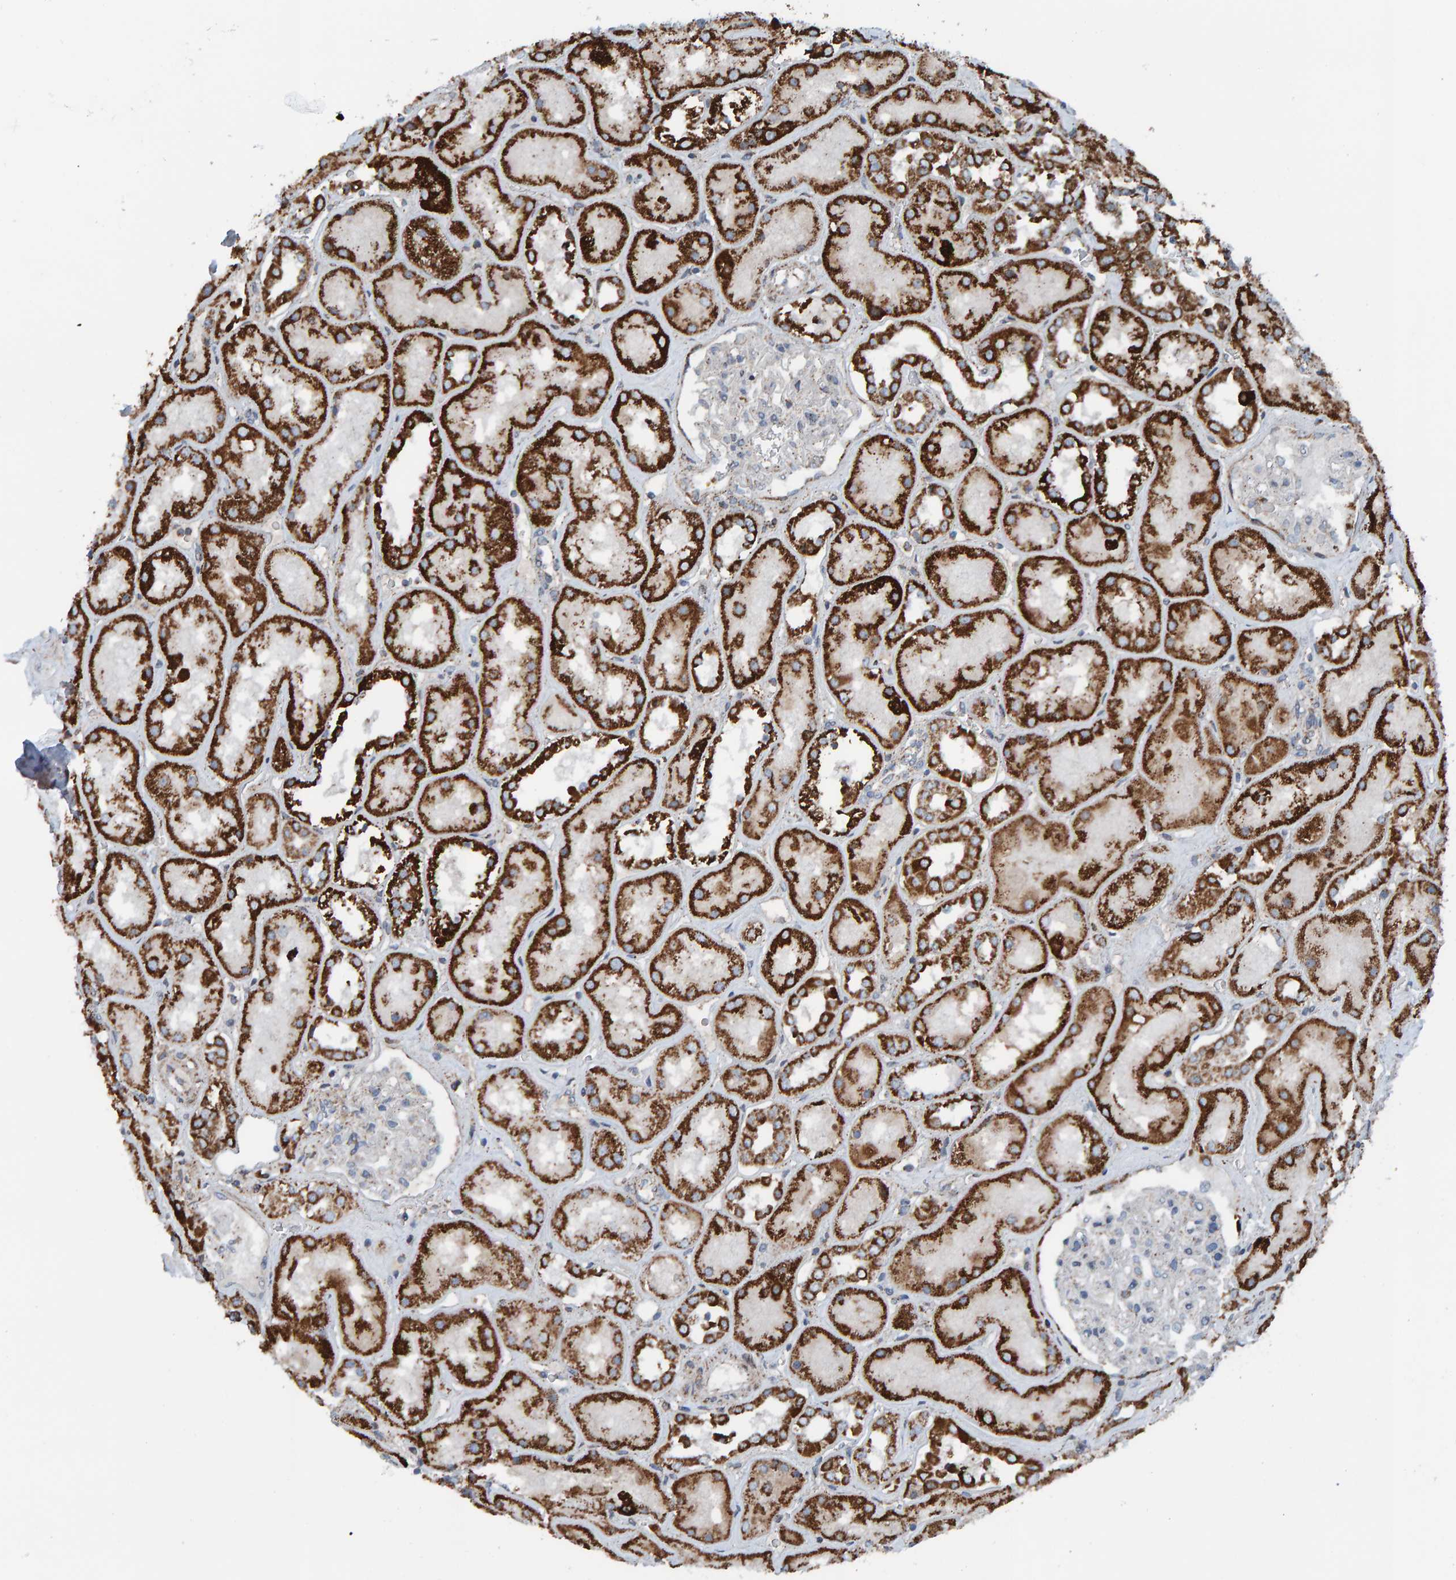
{"staining": {"intensity": "negative", "quantity": "none", "location": "none"}, "tissue": "kidney", "cell_type": "Cells in glomeruli", "image_type": "normal", "snomed": [{"axis": "morphology", "description": "Normal tissue, NOS"}, {"axis": "topography", "description": "Kidney"}], "caption": "Immunohistochemical staining of benign human kidney demonstrates no significant positivity in cells in glomeruli.", "gene": "ZNF48", "patient": {"sex": "male", "age": 70}}